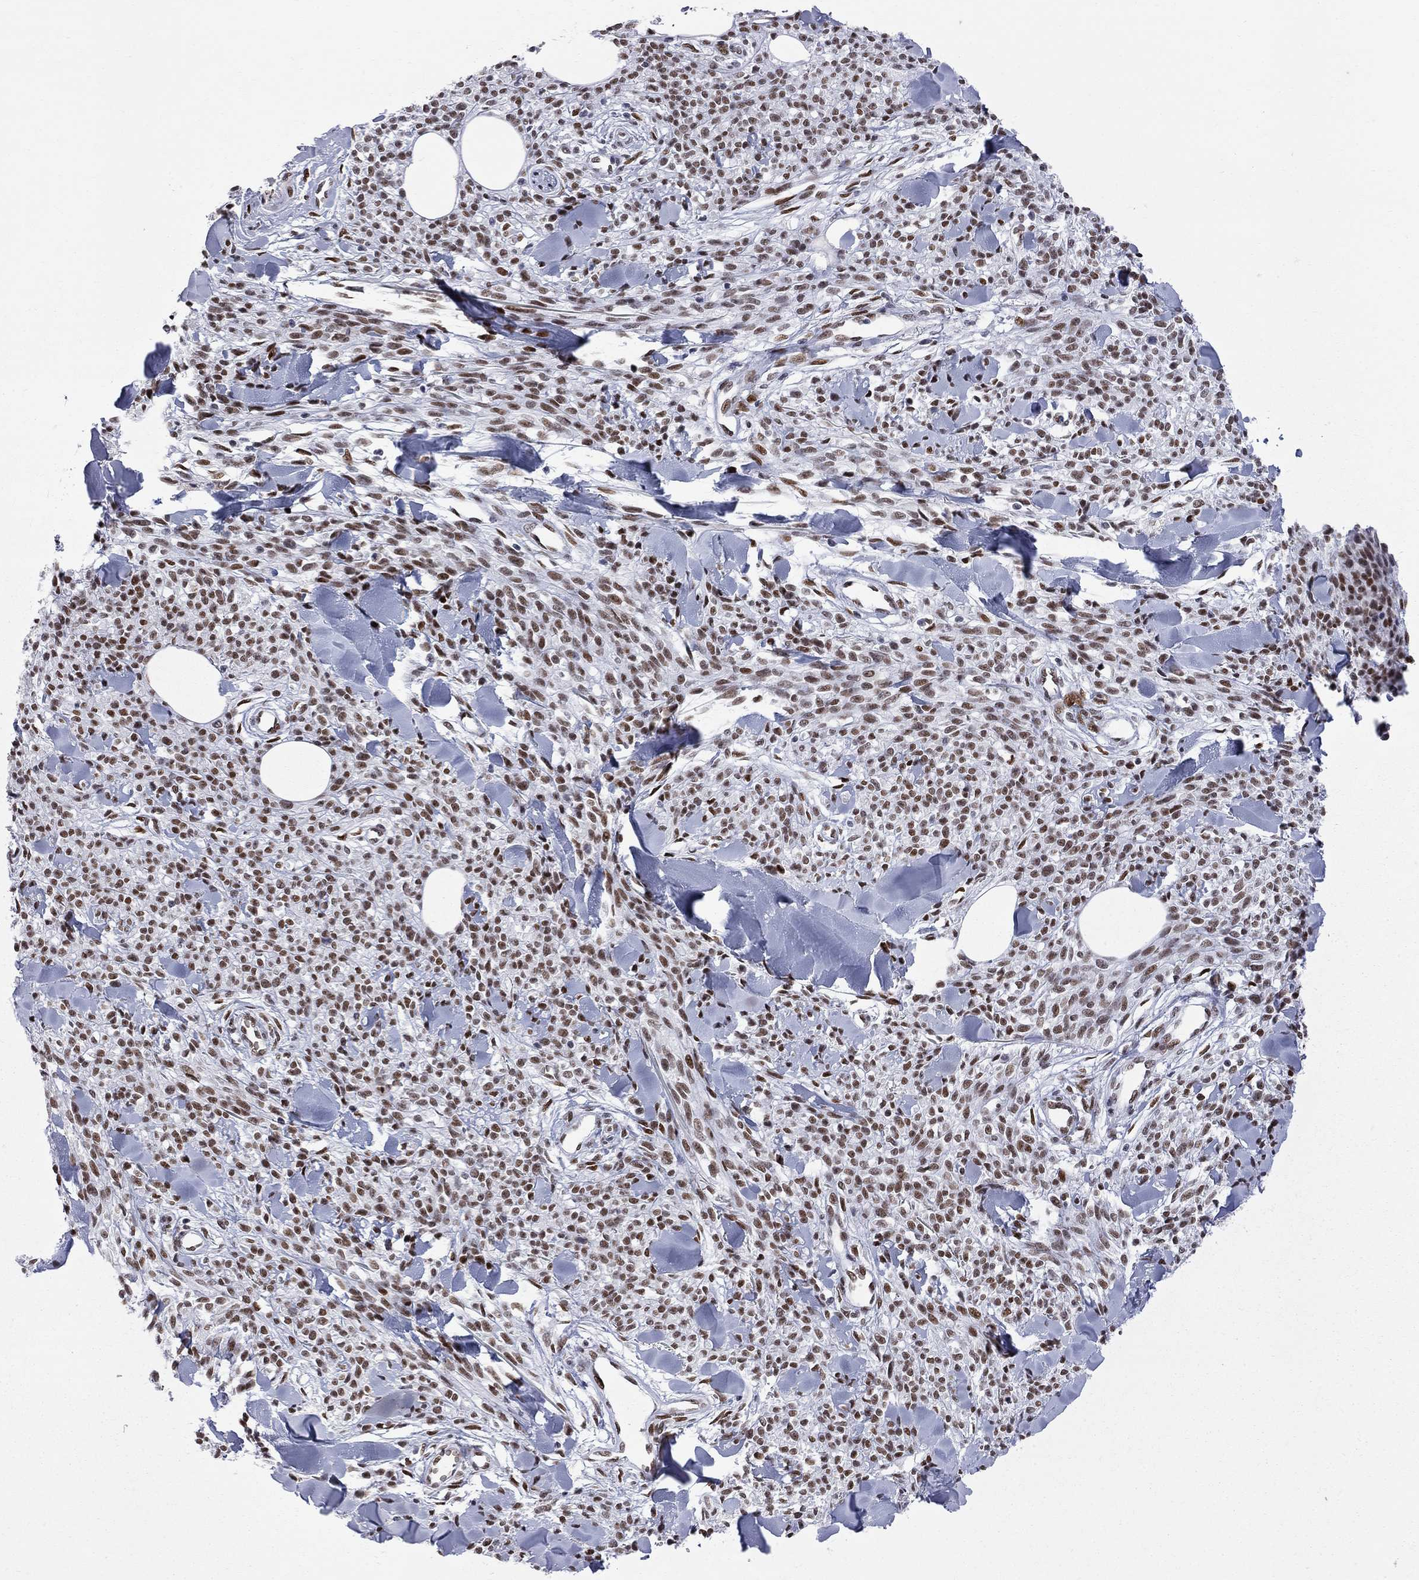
{"staining": {"intensity": "strong", "quantity": "25%-75%", "location": "nuclear"}, "tissue": "melanoma", "cell_type": "Tumor cells", "image_type": "cancer", "snomed": [{"axis": "morphology", "description": "Malignant melanoma, NOS"}, {"axis": "topography", "description": "Skin"}, {"axis": "topography", "description": "Skin of trunk"}], "caption": "A histopathology image showing strong nuclear staining in approximately 25%-75% of tumor cells in melanoma, as visualized by brown immunohistochemical staining.", "gene": "ZBTB47", "patient": {"sex": "male", "age": 74}}